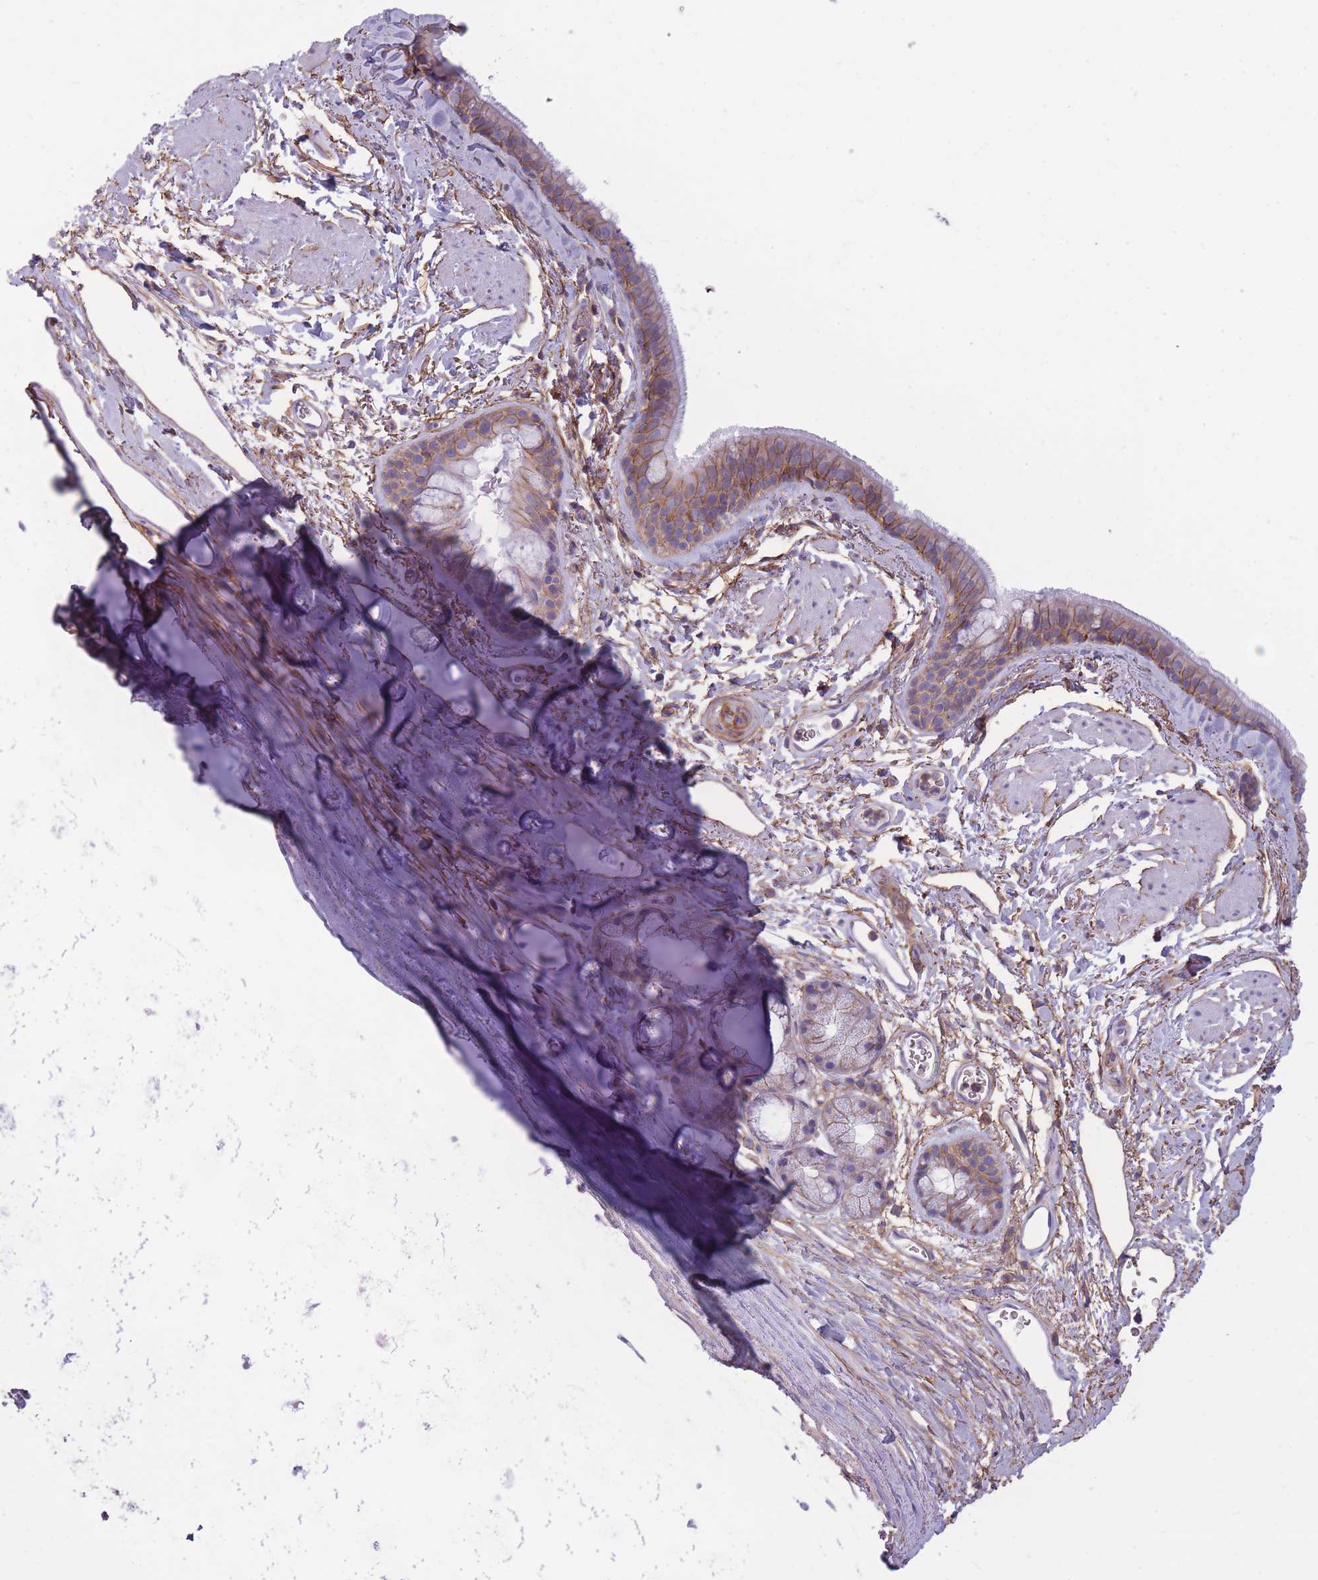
{"staining": {"intensity": "moderate", "quantity": "25%-75%", "location": "cytoplasmic/membranous"}, "tissue": "bronchus", "cell_type": "Respiratory epithelial cells", "image_type": "normal", "snomed": [{"axis": "morphology", "description": "Normal tissue, NOS"}, {"axis": "topography", "description": "Lymph node"}, {"axis": "topography", "description": "Cartilage tissue"}, {"axis": "topography", "description": "Bronchus"}], "caption": "This image displays benign bronchus stained with immunohistochemistry (IHC) to label a protein in brown. The cytoplasmic/membranous of respiratory epithelial cells show moderate positivity for the protein. Nuclei are counter-stained blue.", "gene": "ADD1", "patient": {"sex": "female", "age": 70}}